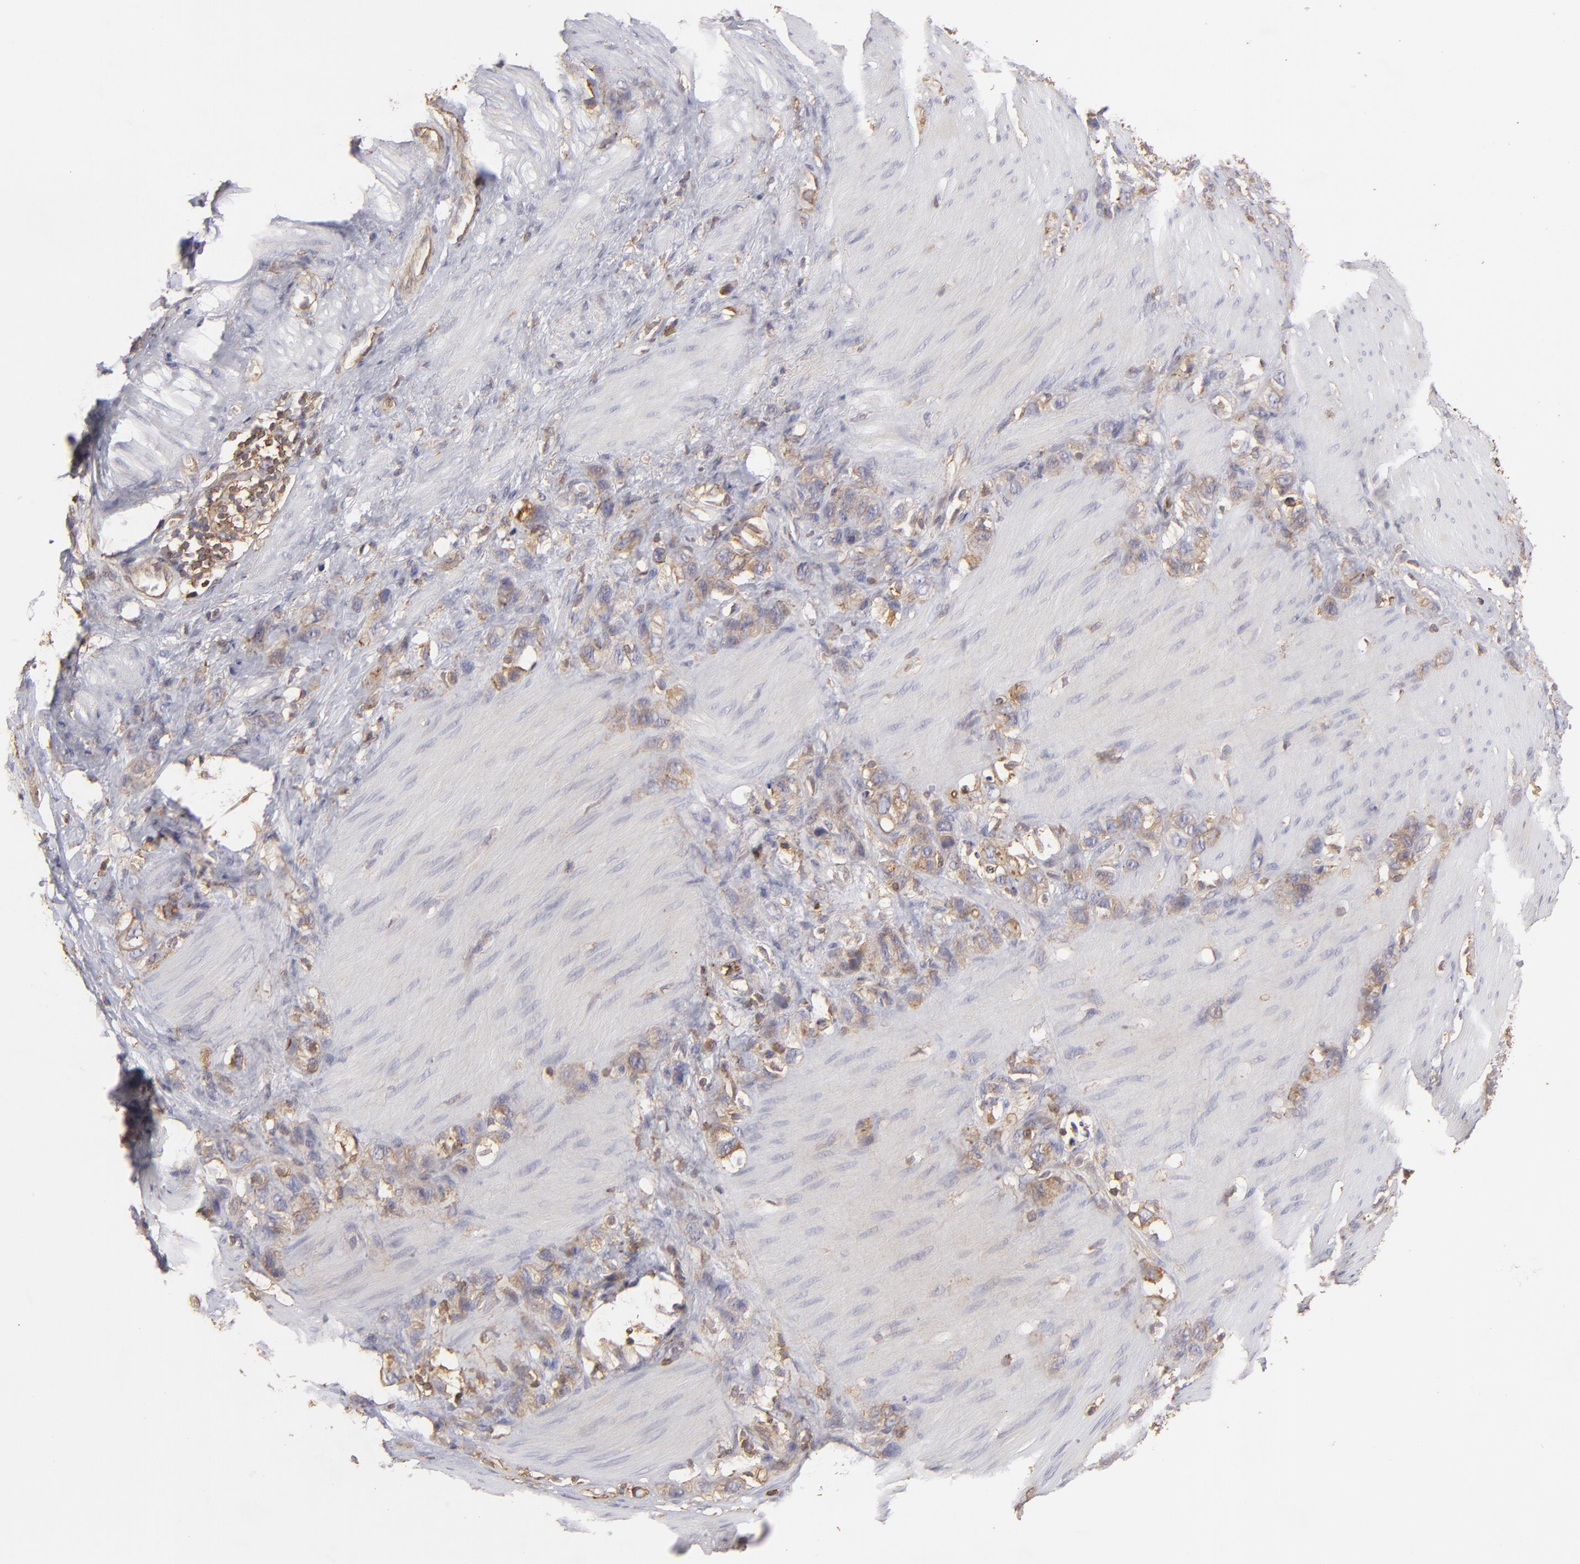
{"staining": {"intensity": "weak", "quantity": ">75%", "location": "cytoplasmic/membranous"}, "tissue": "stomach cancer", "cell_type": "Tumor cells", "image_type": "cancer", "snomed": [{"axis": "morphology", "description": "Normal tissue, NOS"}, {"axis": "morphology", "description": "Adenocarcinoma, NOS"}, {"axis": "morphology", "description": "Adenocarcinoma, High grade"}, {"axis": "topography", "description": "Stomach, upper"}, {"axis": "topography", "description": "Stomach"}], "caption": "A micrograph of human stomach cancer (adenocarcinoma) stained for a protein reveals weak cytoplasmic/membranous brown staining in tumor cells. The staining was performed using DAB, with brown indicating positive protein expression. Nuclei are stained blue with hematoxylin.", "gene": "ACTB", "patient": {"sex": "female", "age": 65}}